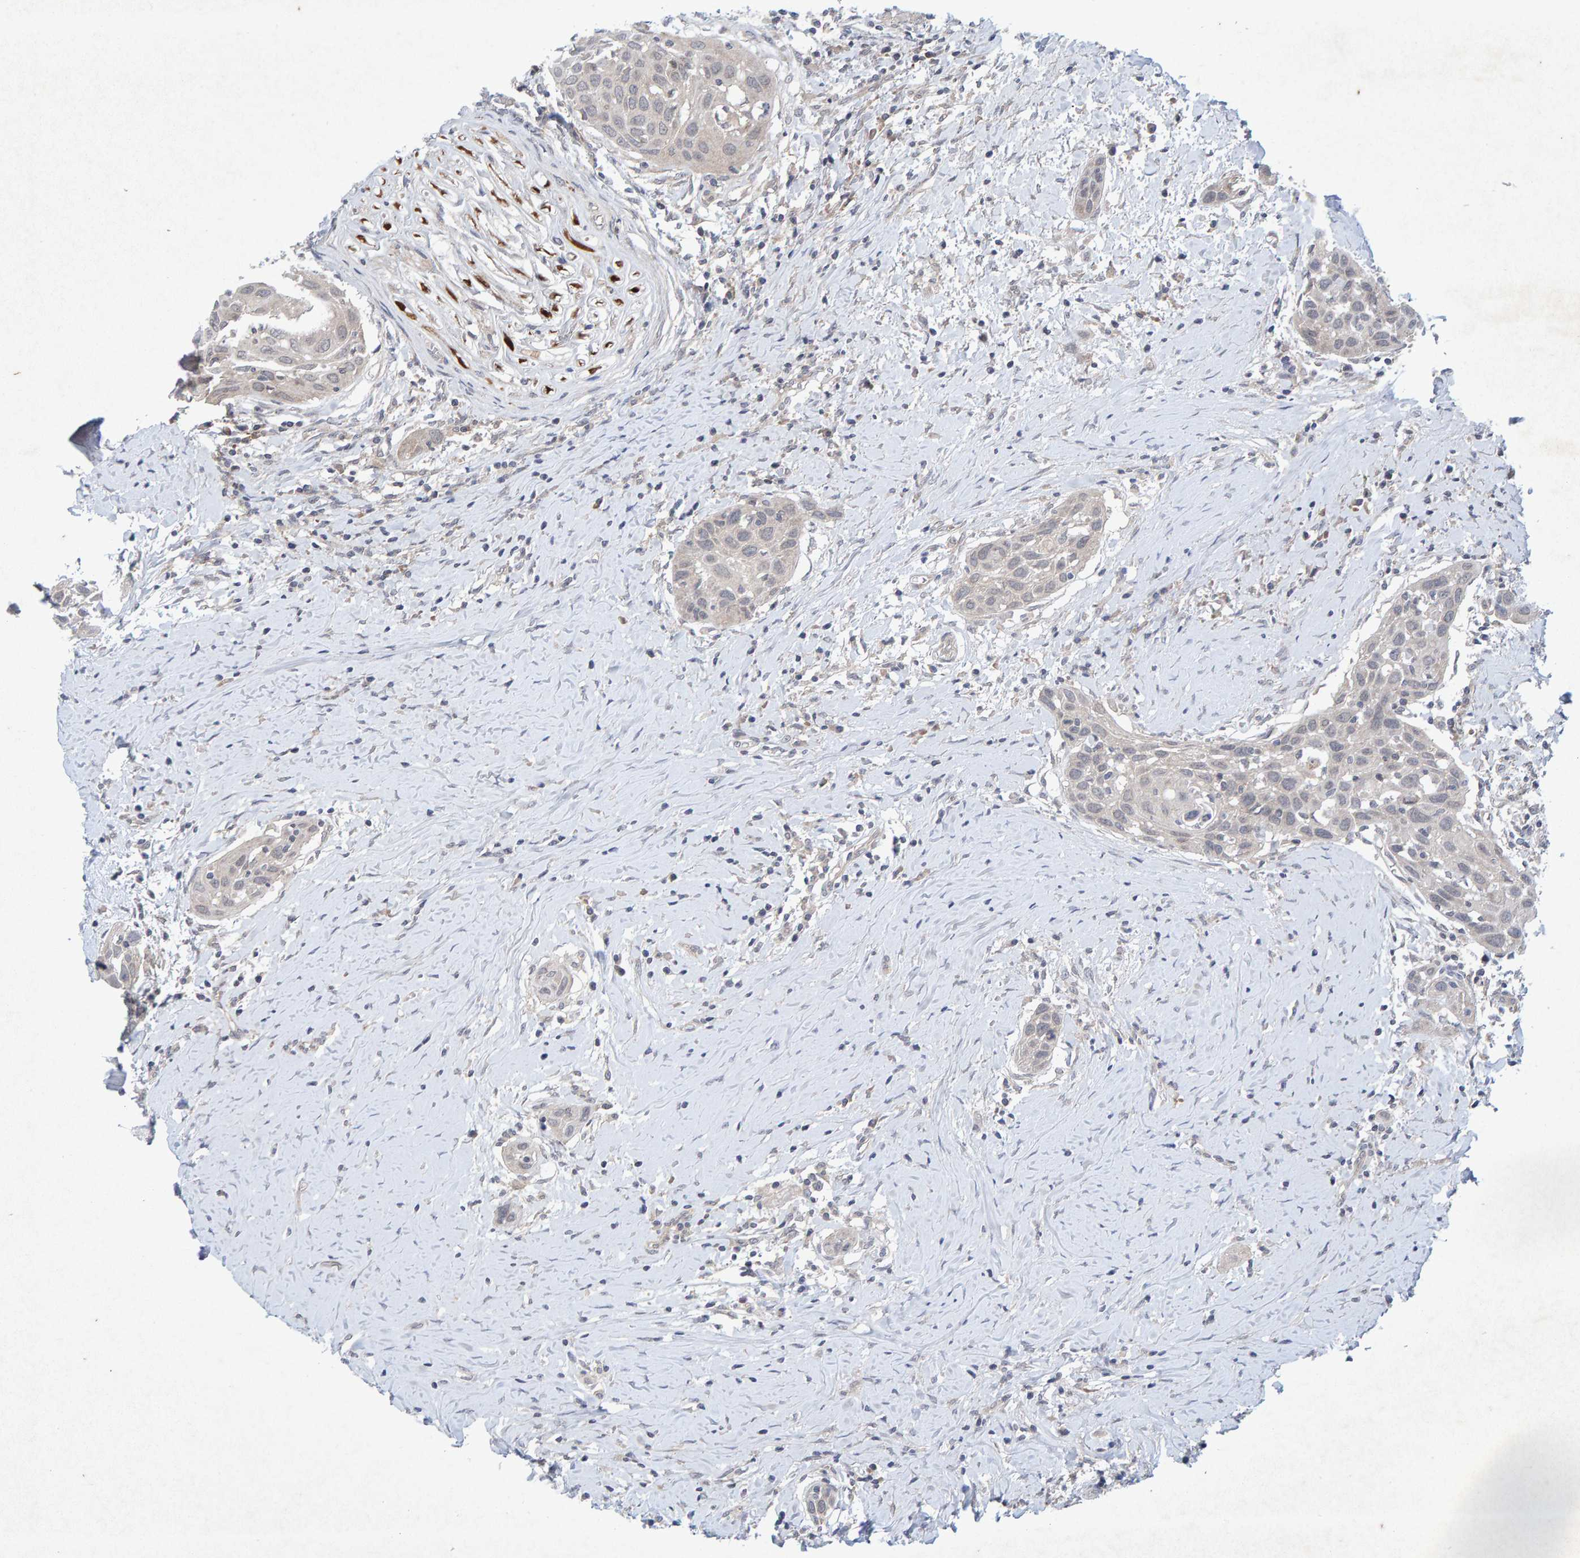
{"staining": {"intensity": "negative", "quantity": "none", "location": "none"}, "tissue": "head and neck cancer", "cell_type": "Tumor cells", "image_type": "cancer", "snomed": [{"axis": "morphology", "description": "Squamous cell carcinoma, NOS"}, {"axis": "topography", "description": "Oral tissue"}, {"axis": "topography", "description": "Head-Neck"}], "caption": "An immunohistochemistry histopathology image of head and neck squamous cell carcinoma is shown. There is no staining in tumor cells of head and neck squamous cell carcinoma.", "gene": "CDH2", "patient": {"sex": "female", "age": 50}}